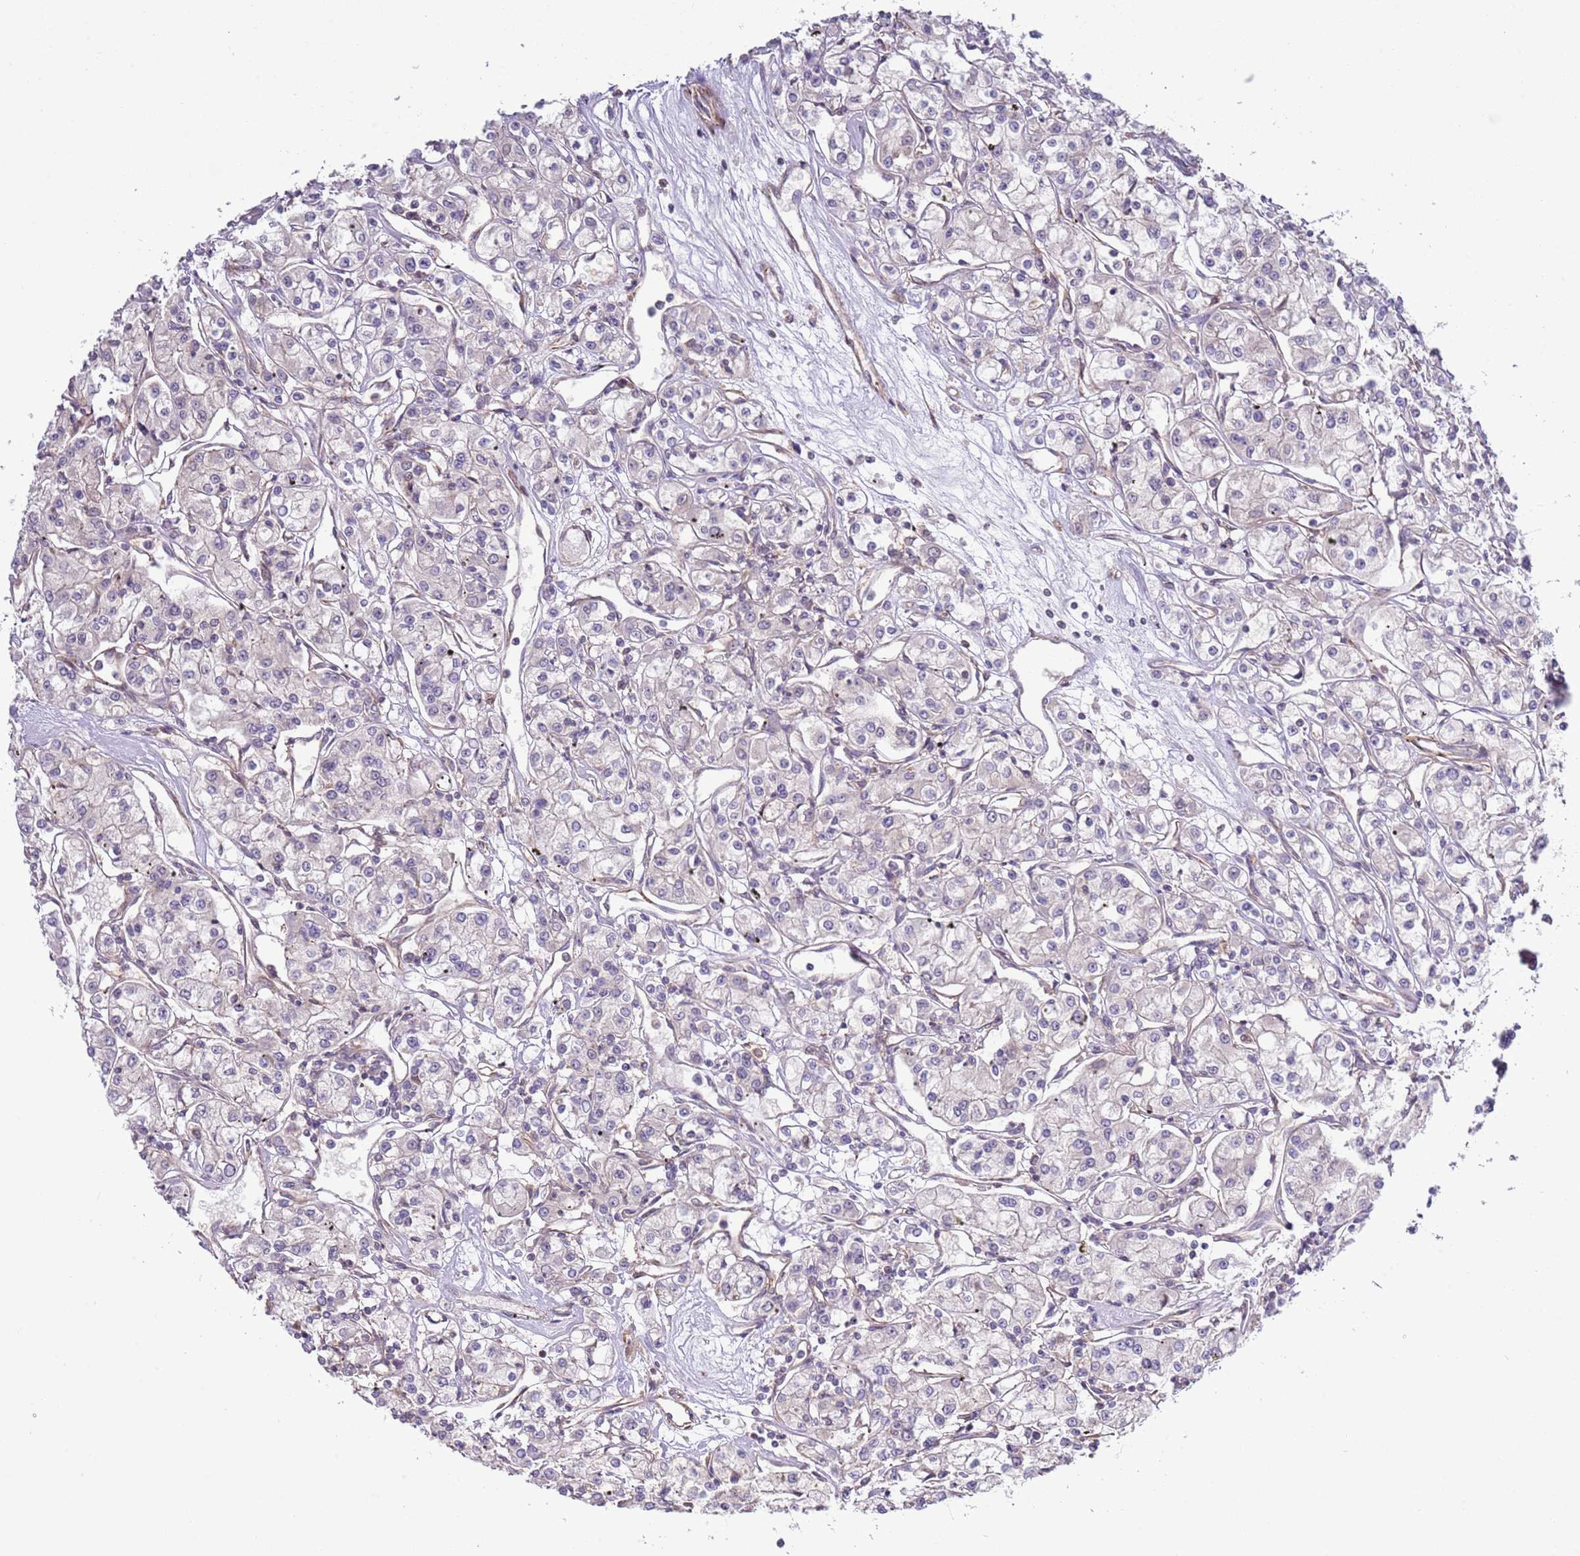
{"staining": {"intensity": "negative", "quantity": "none", "location": "none"}, "tissue": "renal cancer", "cell_type": "Tumor cells", "image_type": "cancer", "snomed": [{"axis": "morphology", "description": "Adenocarcinoma, NOS"}, {"axis": "topography", "description": "Kidney"}], "caption": "High magnification brightfield microscopy of renal cancer stained with DAB (brown) and counterstained with hematoxylin (blue): tumor cells show no significant expression.", "gene": "LPIN2", "patient": {"sex": "female", "age": 59}}